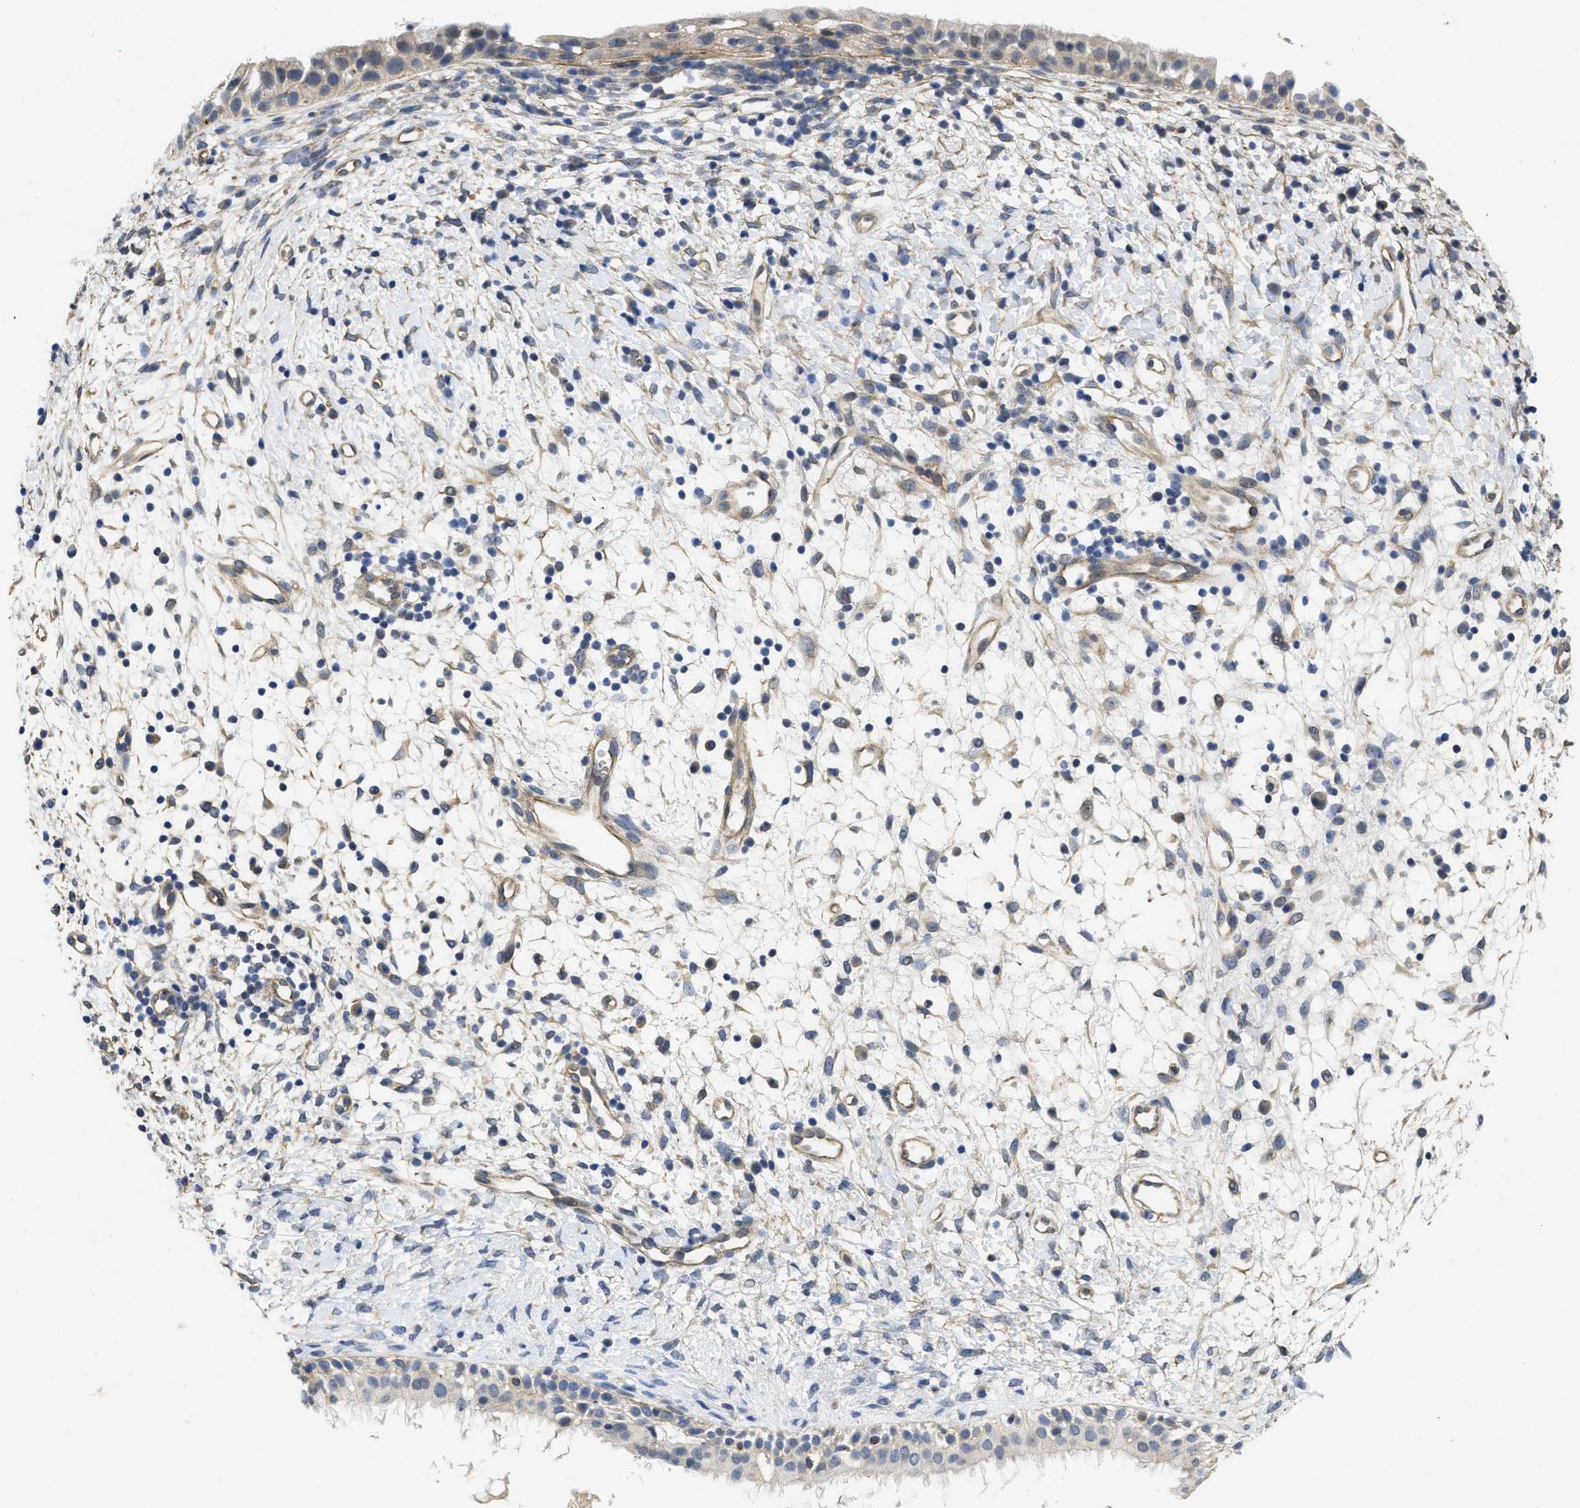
{"staining": {"intensity": "weak", "quantity": "<25%", "location": "cytoplasmic/membranous"}, "tissue": "nasopharynx", "cell_type": "Respiratory epithelial cells", "image_type": "normal", "snomed": [{"axis": "morphology", "description": "Normal tissue, NOS"}, {"axis": "topography", "description": "Nasopharynx"}], "caption": "Photomicrograph shows no significant protein staining in respiratory epithelial cells of normal nasopharynx.", "gene": "ARHGEF26", "patient": {"sex": "male", "age": 22}}